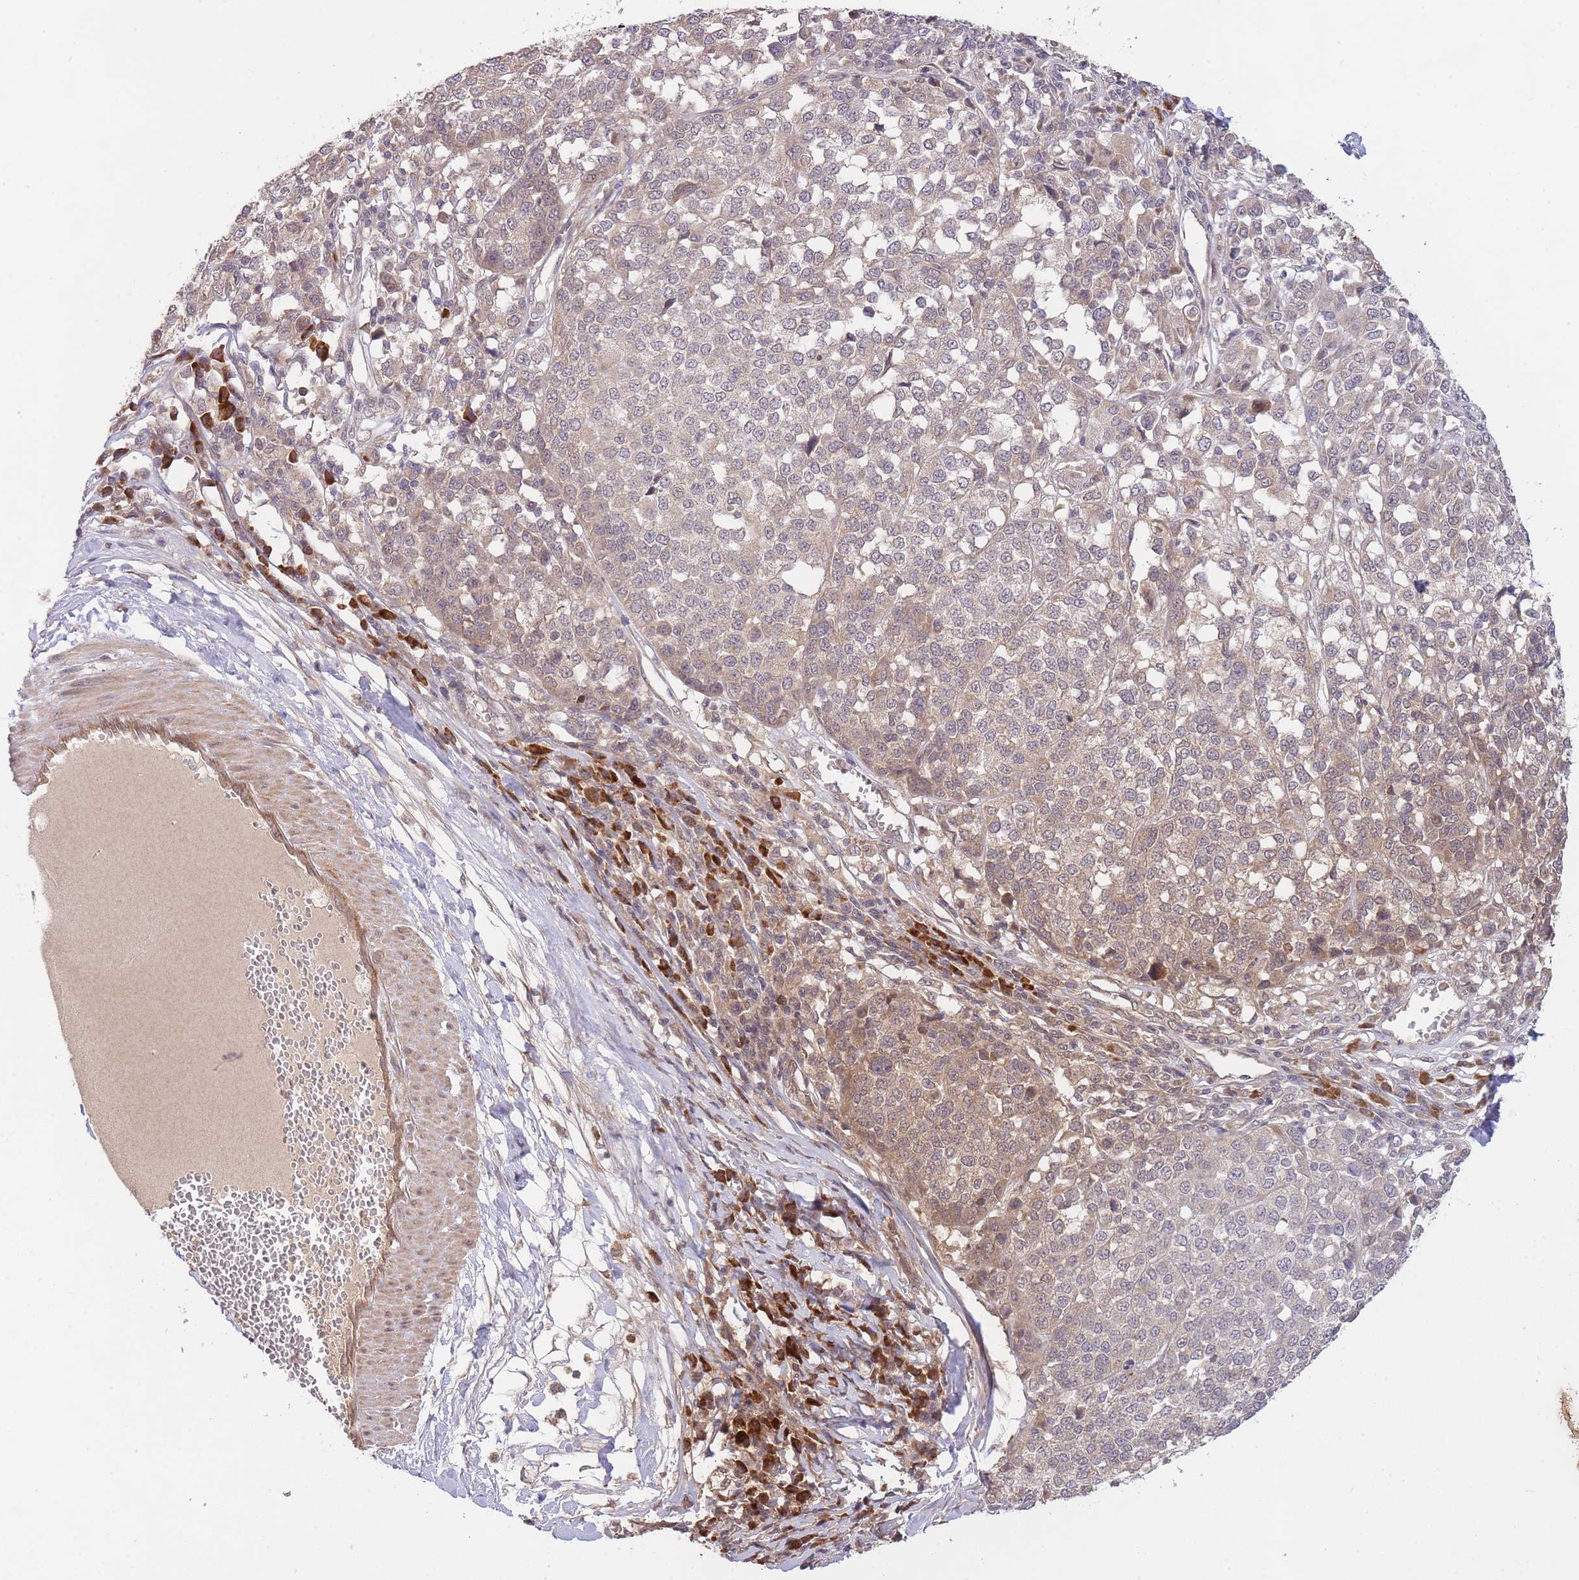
{"staining": {"intensity": "weak", "quantity": "25%-75%", "location": "cytoplasmic/membranous,nuclear"}, "tissue": "melanoma", "cell_type": "Tumor cells", "image_type": "cancer", "snomed": [{"axis": "morphology", "description": "Malignant melanoma, Metastatic site"}, {"axis": "topography", "description": "Lymph node"}], "caption": "Melanoma tissue demonstrates weak cytoplasmic/membranous and nuclear staining in approximately 25%-75% of tumor cells, visualized by immunohistochemistry.", "gene": "SMC6", "patient": {"sex": "male", "age": 44}}